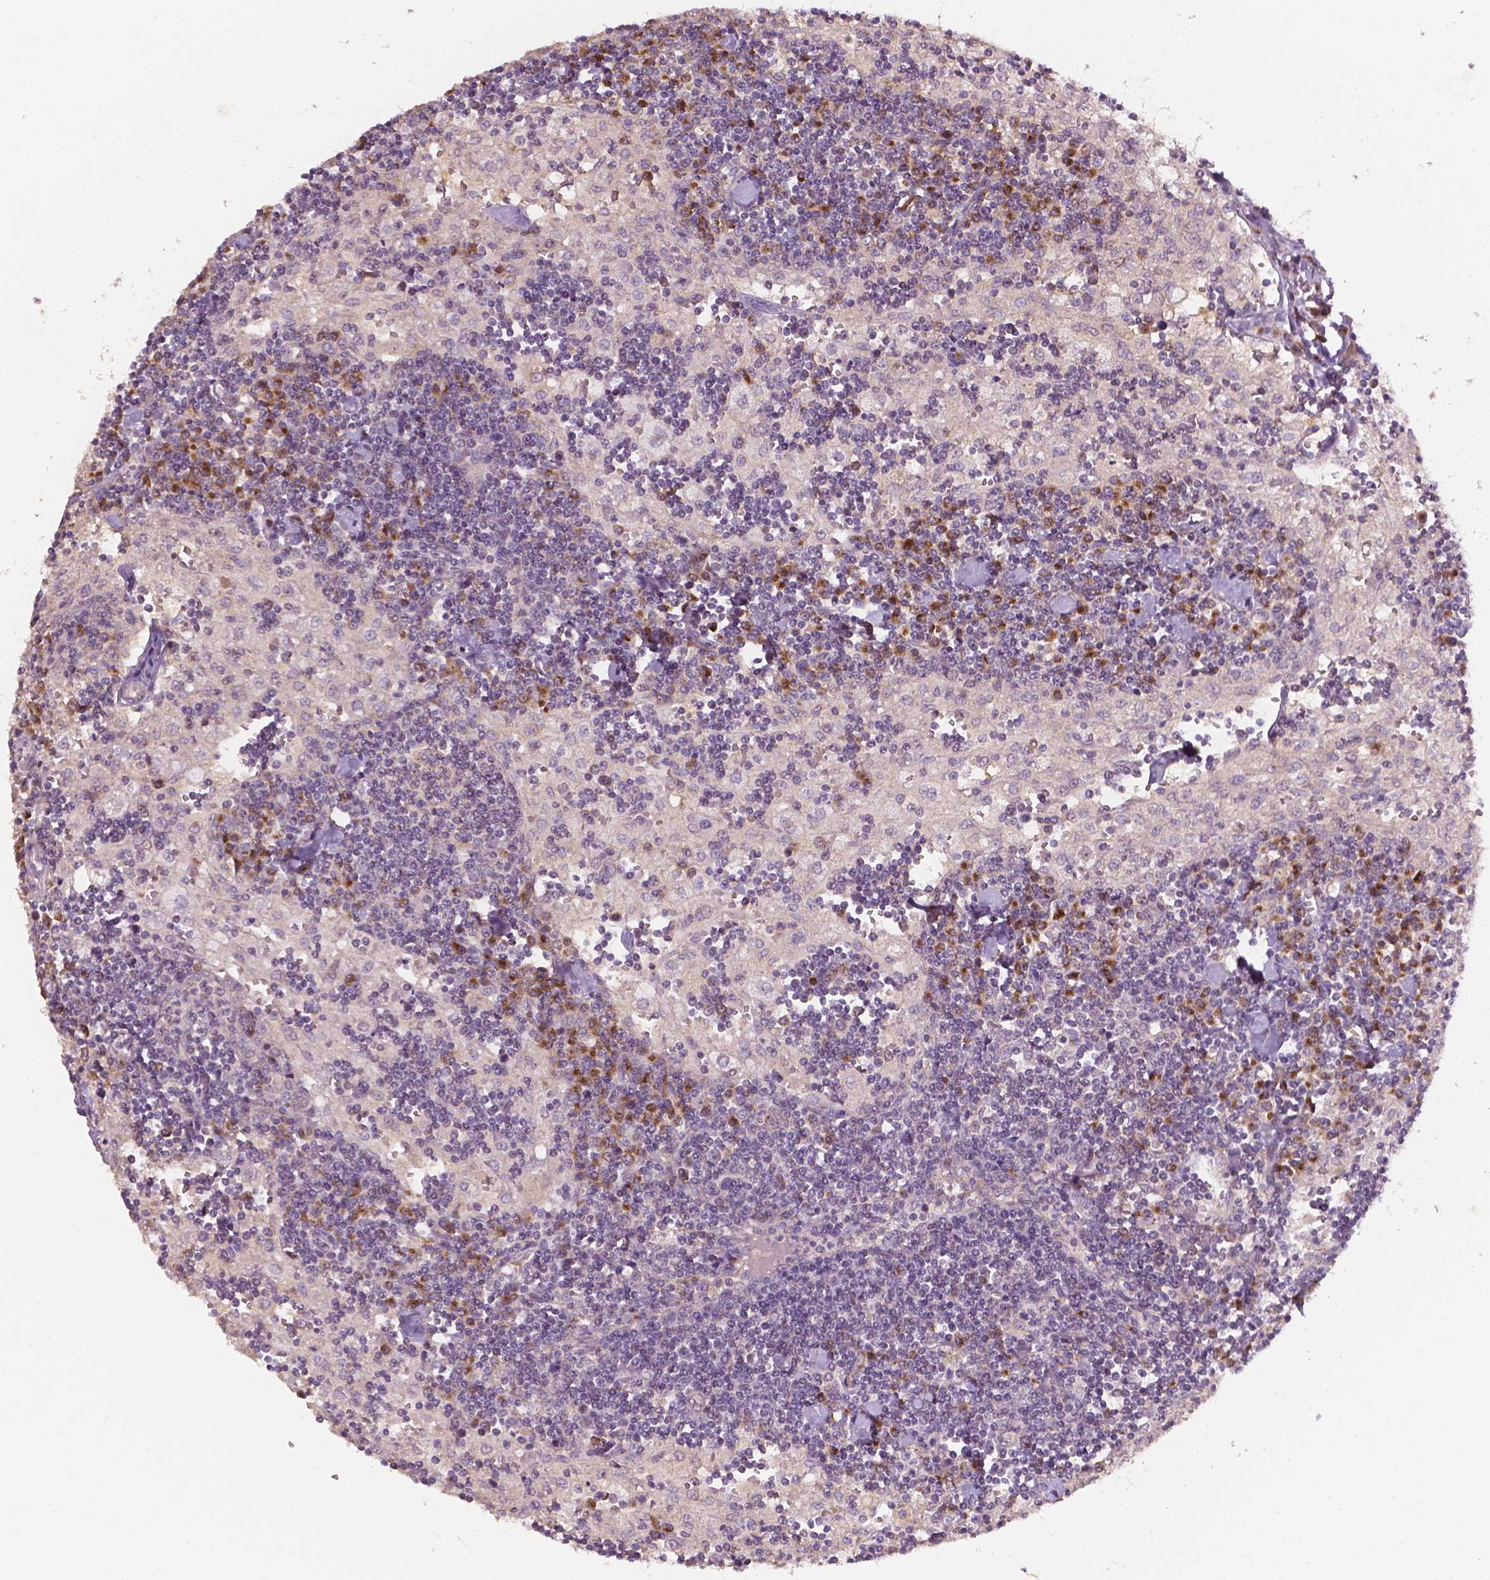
{"staining": {"intensity": "moderate", "quantity": "25%-75%", "location": "cytoplasmic/membranous"}, "tissue": "lymph node", "cell_type": "Germinal center cells", "image_type": "normal", "snomed": [{"axis": "morphology", "description": "Normal tissue, NOS"}, {"axis": "topography", "description": "Lymph node"}], "caption": "Human lymph node stained with a protein marker demonstrates moderate staining in germinal center cells.", "gene": "EBAG9", "patient": {"sex": "male", "age": 55}}